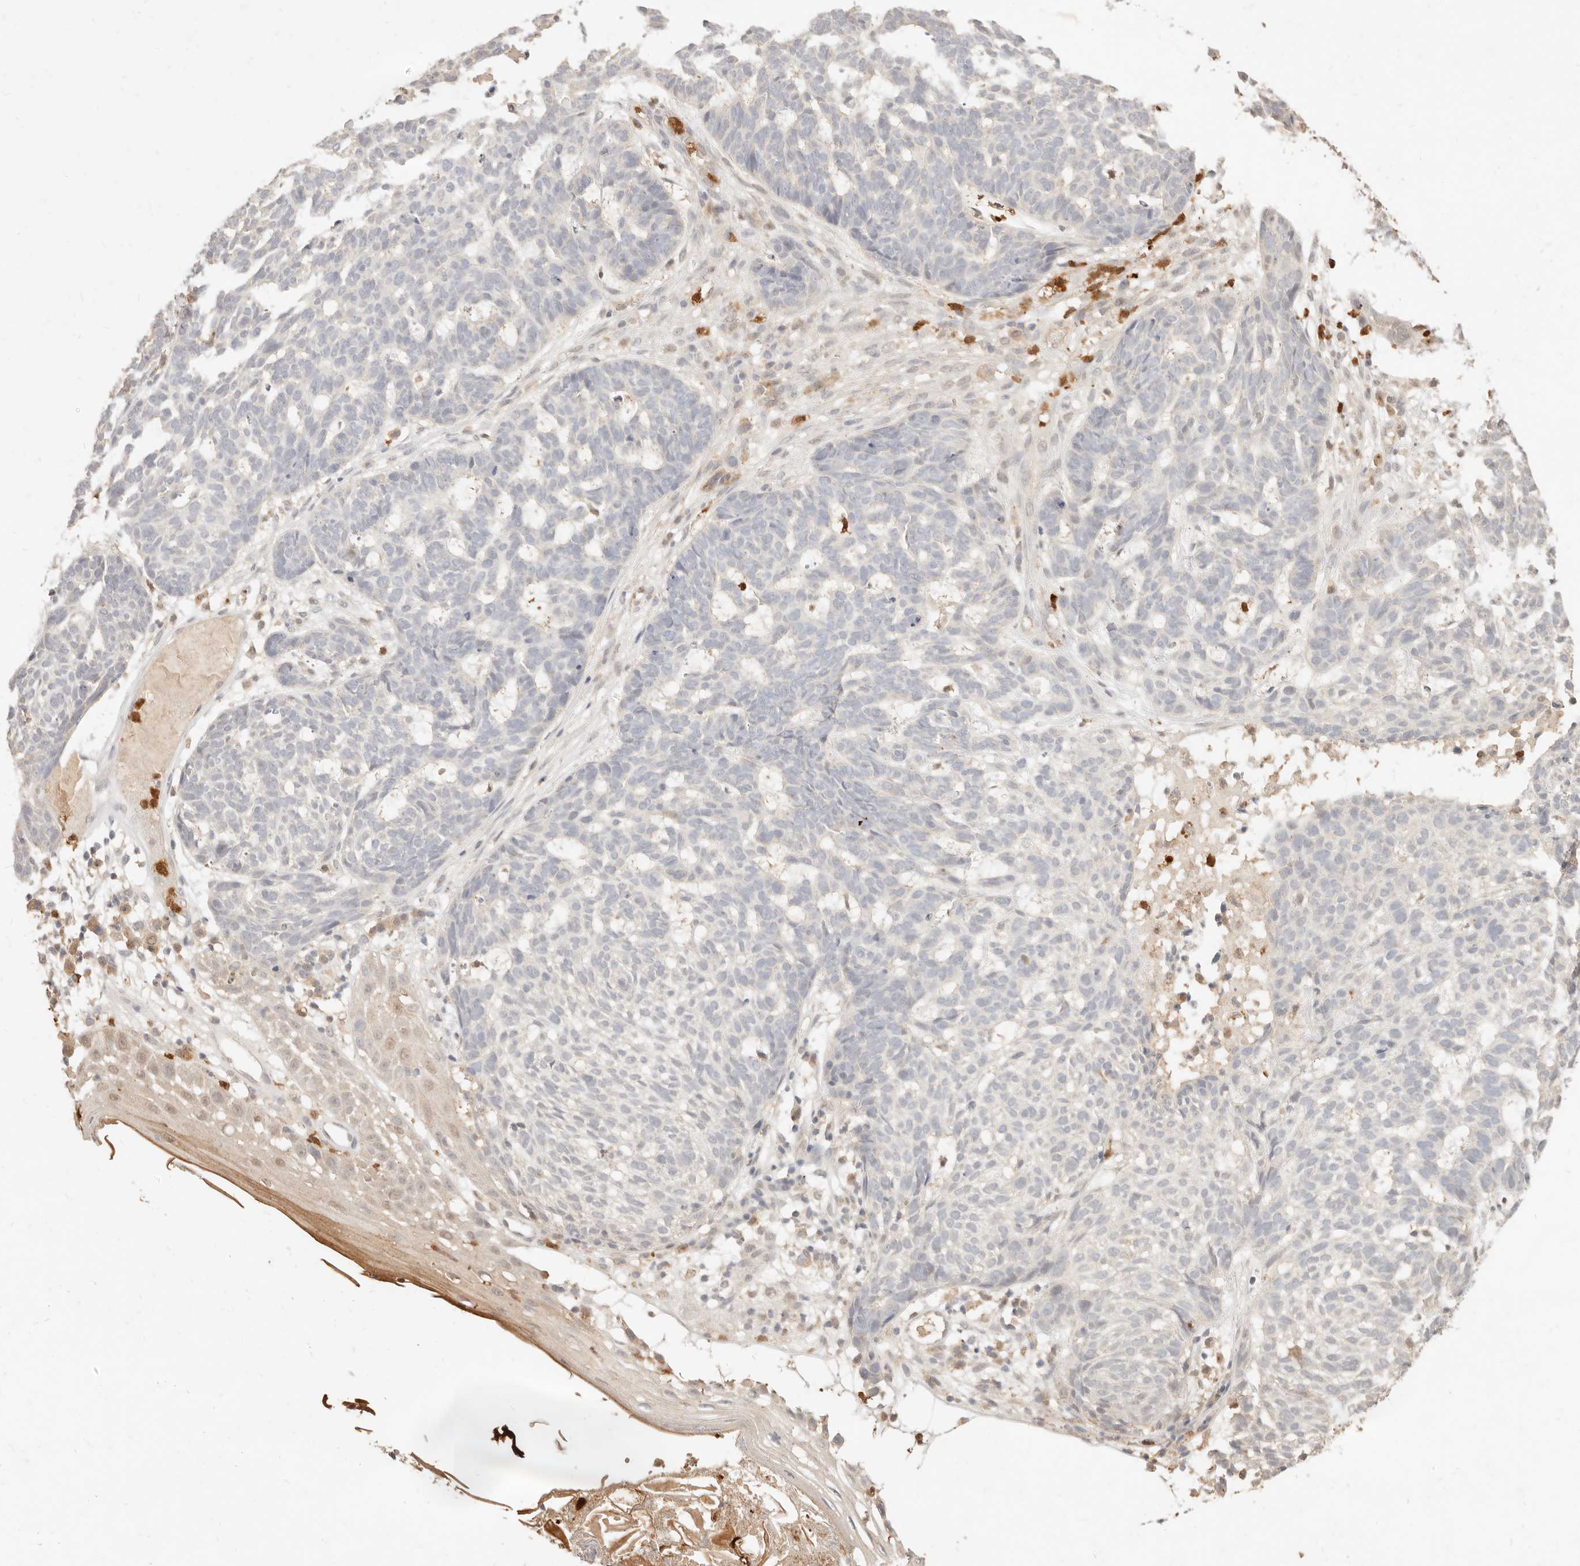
{"staining": {"intensity": "negative", "quantity": "none", "location": "none"}, "tissue": "skin cancer", "cell_type": "Tumor cells", "image_type": "cancer", "snomed": [{"axis": "morphology", "description": "Basal cell carcinoma"}, {"axis": "topography", "description": "Skin"}], "caption": "Histopathology image shows no significant protein positivity in tumor cells of skin cancer (basal cell carcinoma). (Immunohistochemistry, brightfield microscopy, high magnification).", "gene": "TMTC2", "patient": {"sex": "male", "age": 85}}